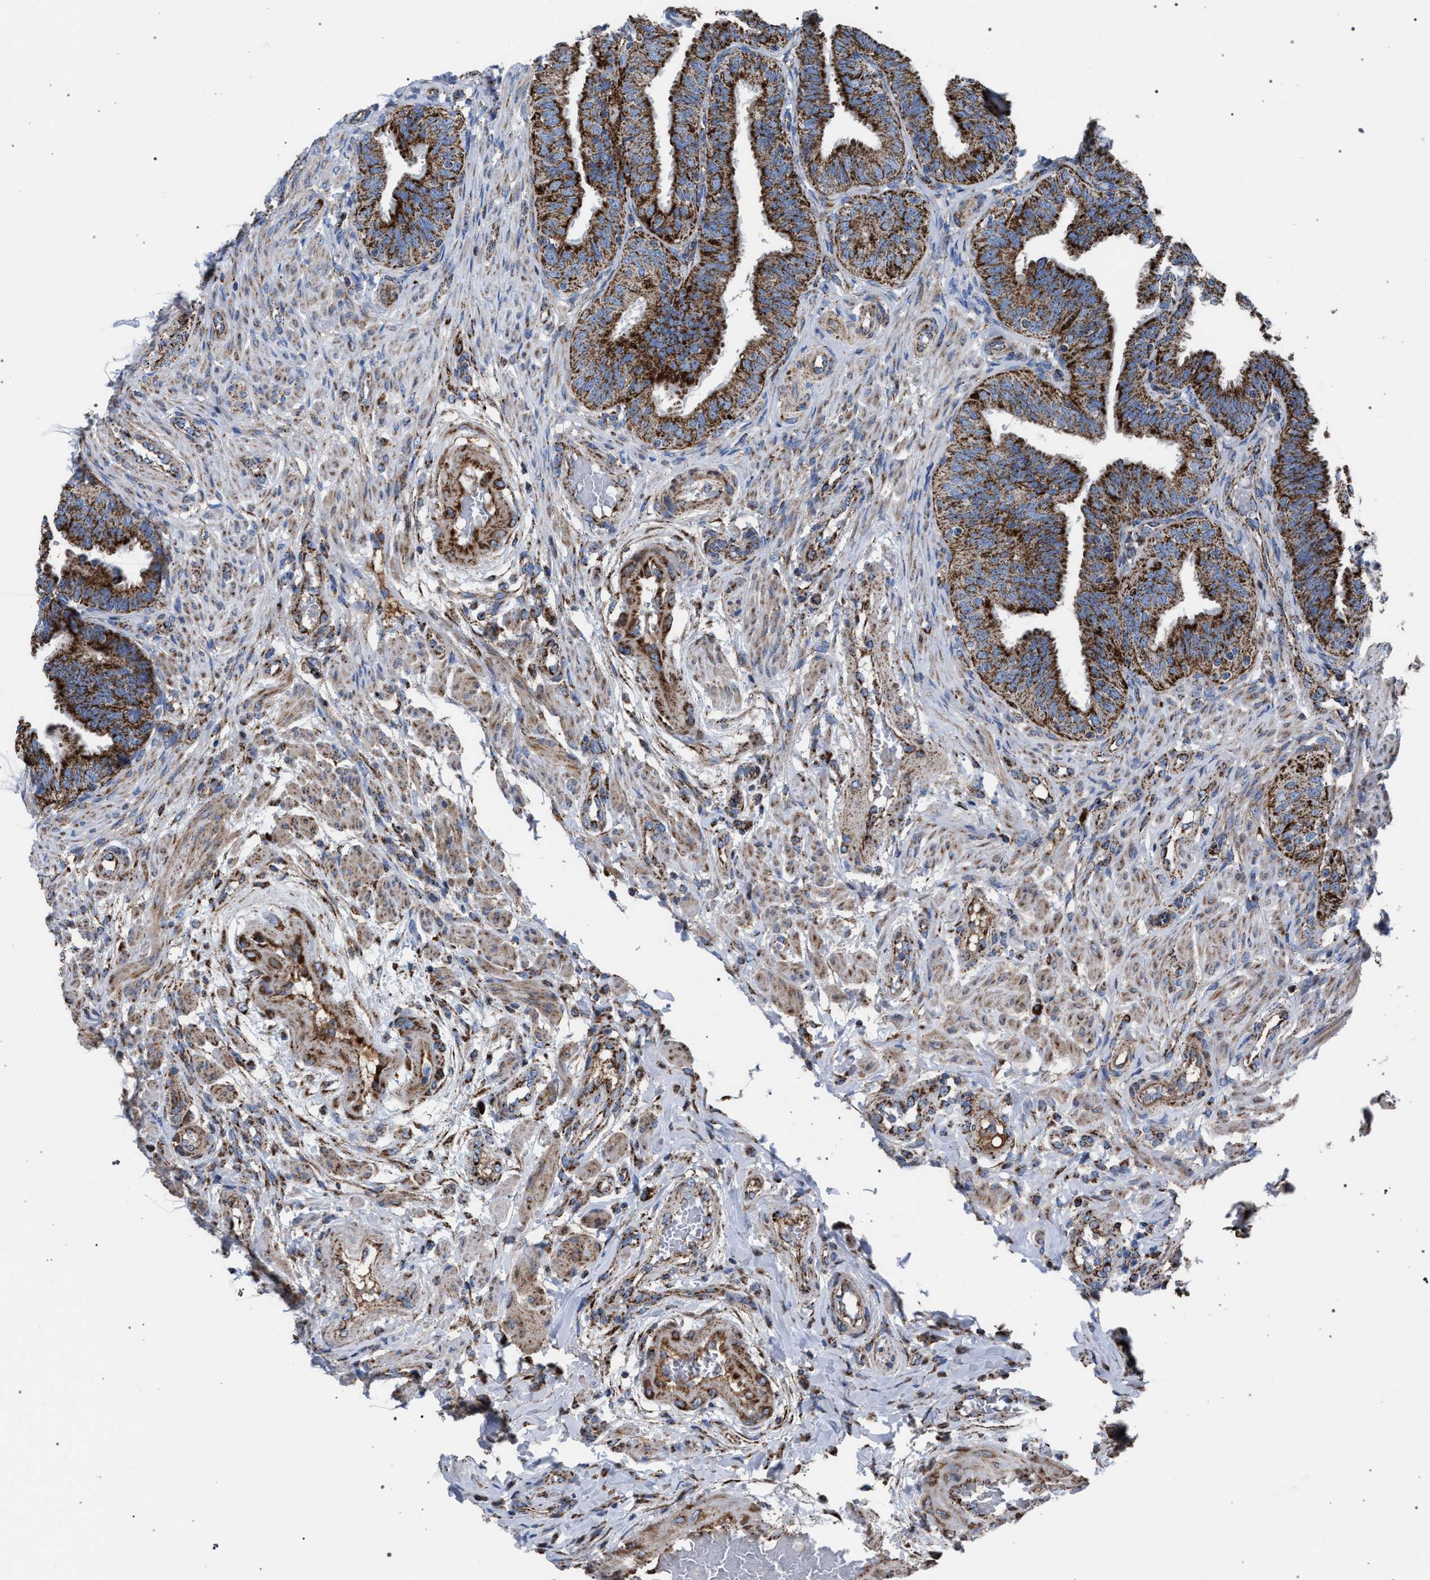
{"staining": {"intensity": "strong", "quantity": ">75%", "location": "cytoplasmic/membranous"}, "tissue": "fallopian tube", "cell_type": "Glandular cells", "image_type": "normal", "snomed": [{"axis": "morphology", "description": "Normal tissue, NOS"}, {"axis": "topography", "description": "Fallopian tube"}, {"axis": "topography", "description": "Placenta"}], "caption": "A high-resolution image shows immunohistochemistry staining of benign fallopian tube, which demonstrates strong cytoplasmic/membranous expression in about >75% of glandular cells. Nuclei are stained in blue.", "gene": "VPS13A", "patient": {"sex": "female", "age": 34}}